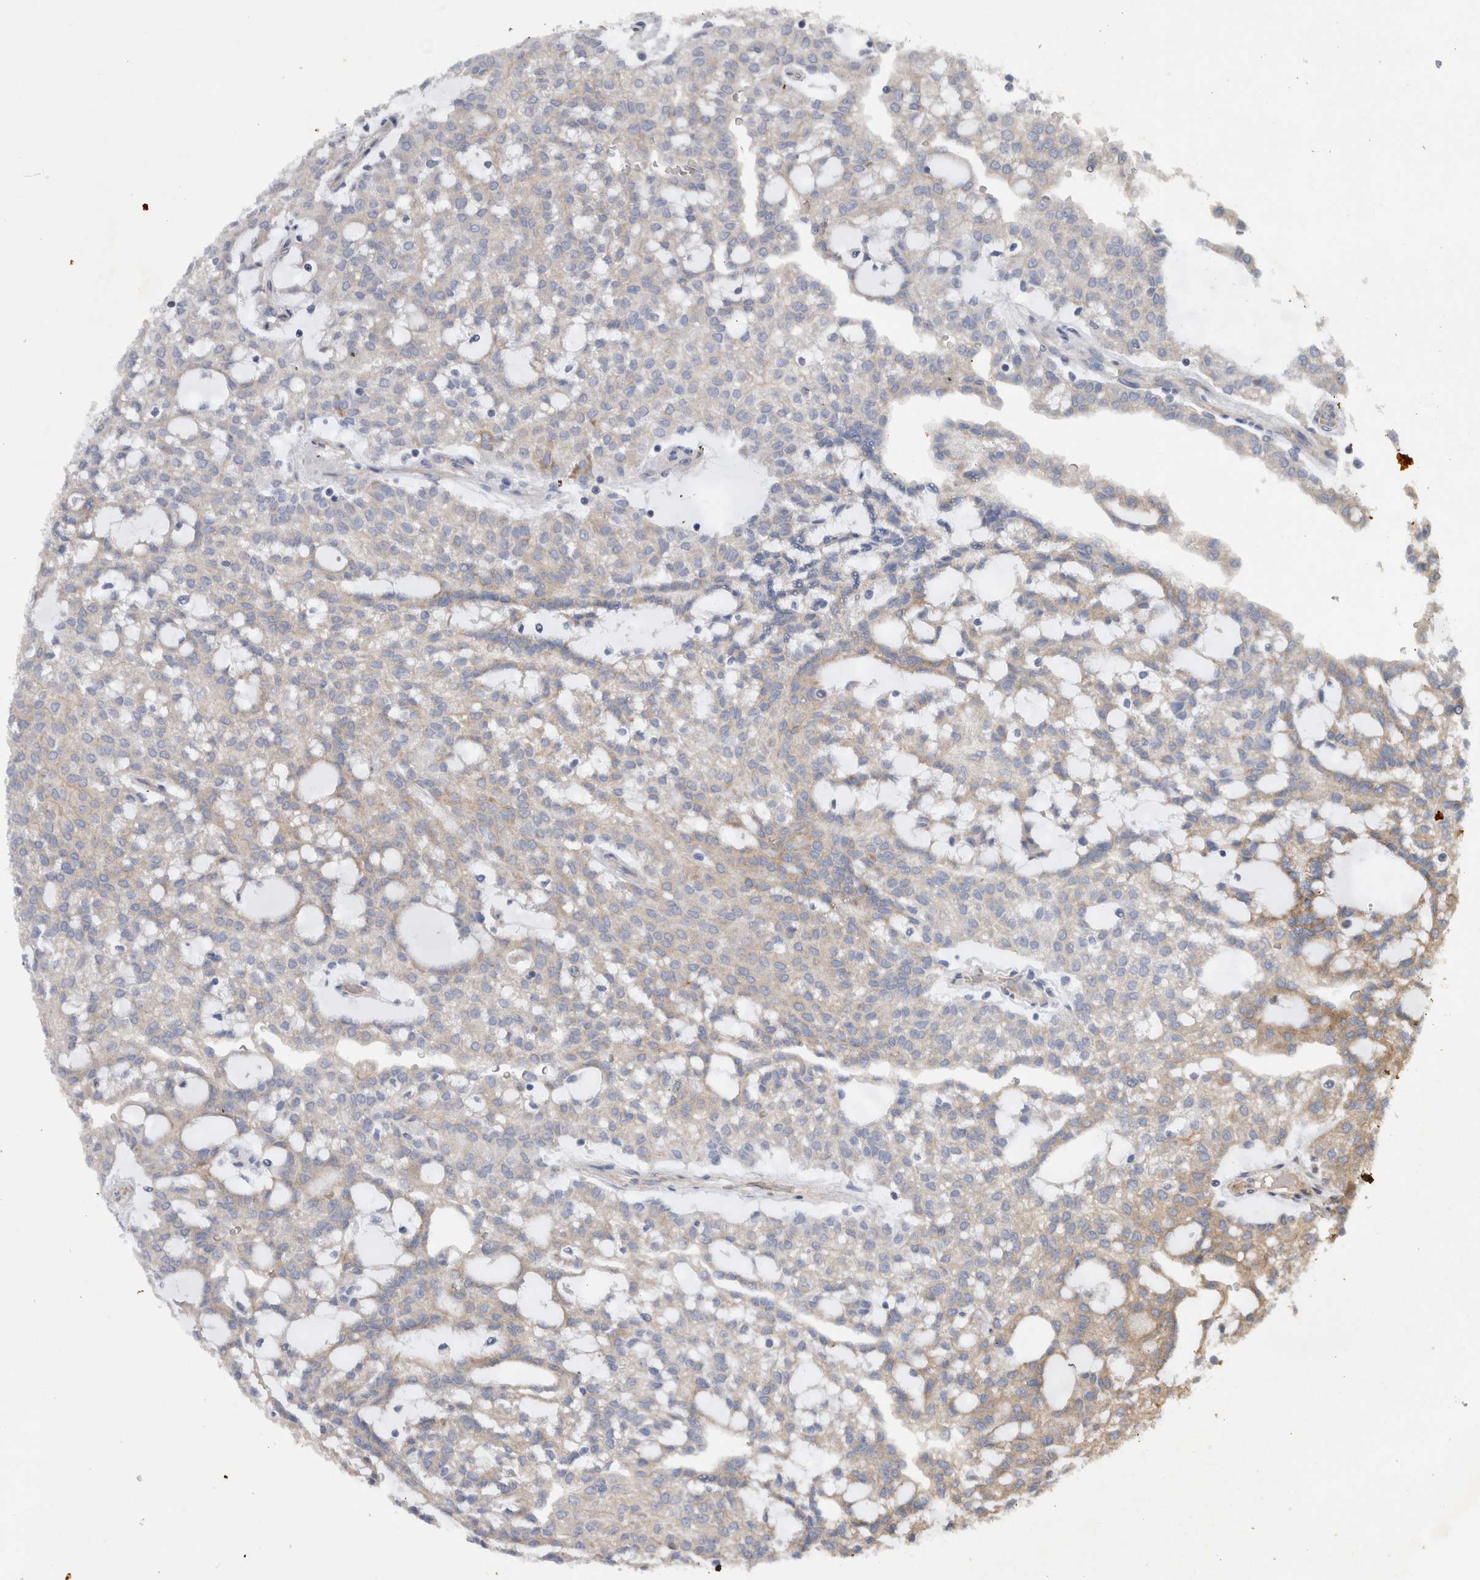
{"staining": {"intensity": "weak", "quantity": "<25%", "location": "cytoplasmic/membranous"}, "tissue": "renal cancer", "cell_type": "Tumor cells", "image_type": "cancer", "snomed": [{"axis": "morphology", "description": "Adenocarcinoma, NOS"}, {"axis": "topography", "description": "Kidney"}], "caption": "Renal adenocarcinoma stained for a protein using immunohistochemistry displays no expression tumor cells.", "gene": "SCARA5", "patient": {"sex": "male", "age": 63}}